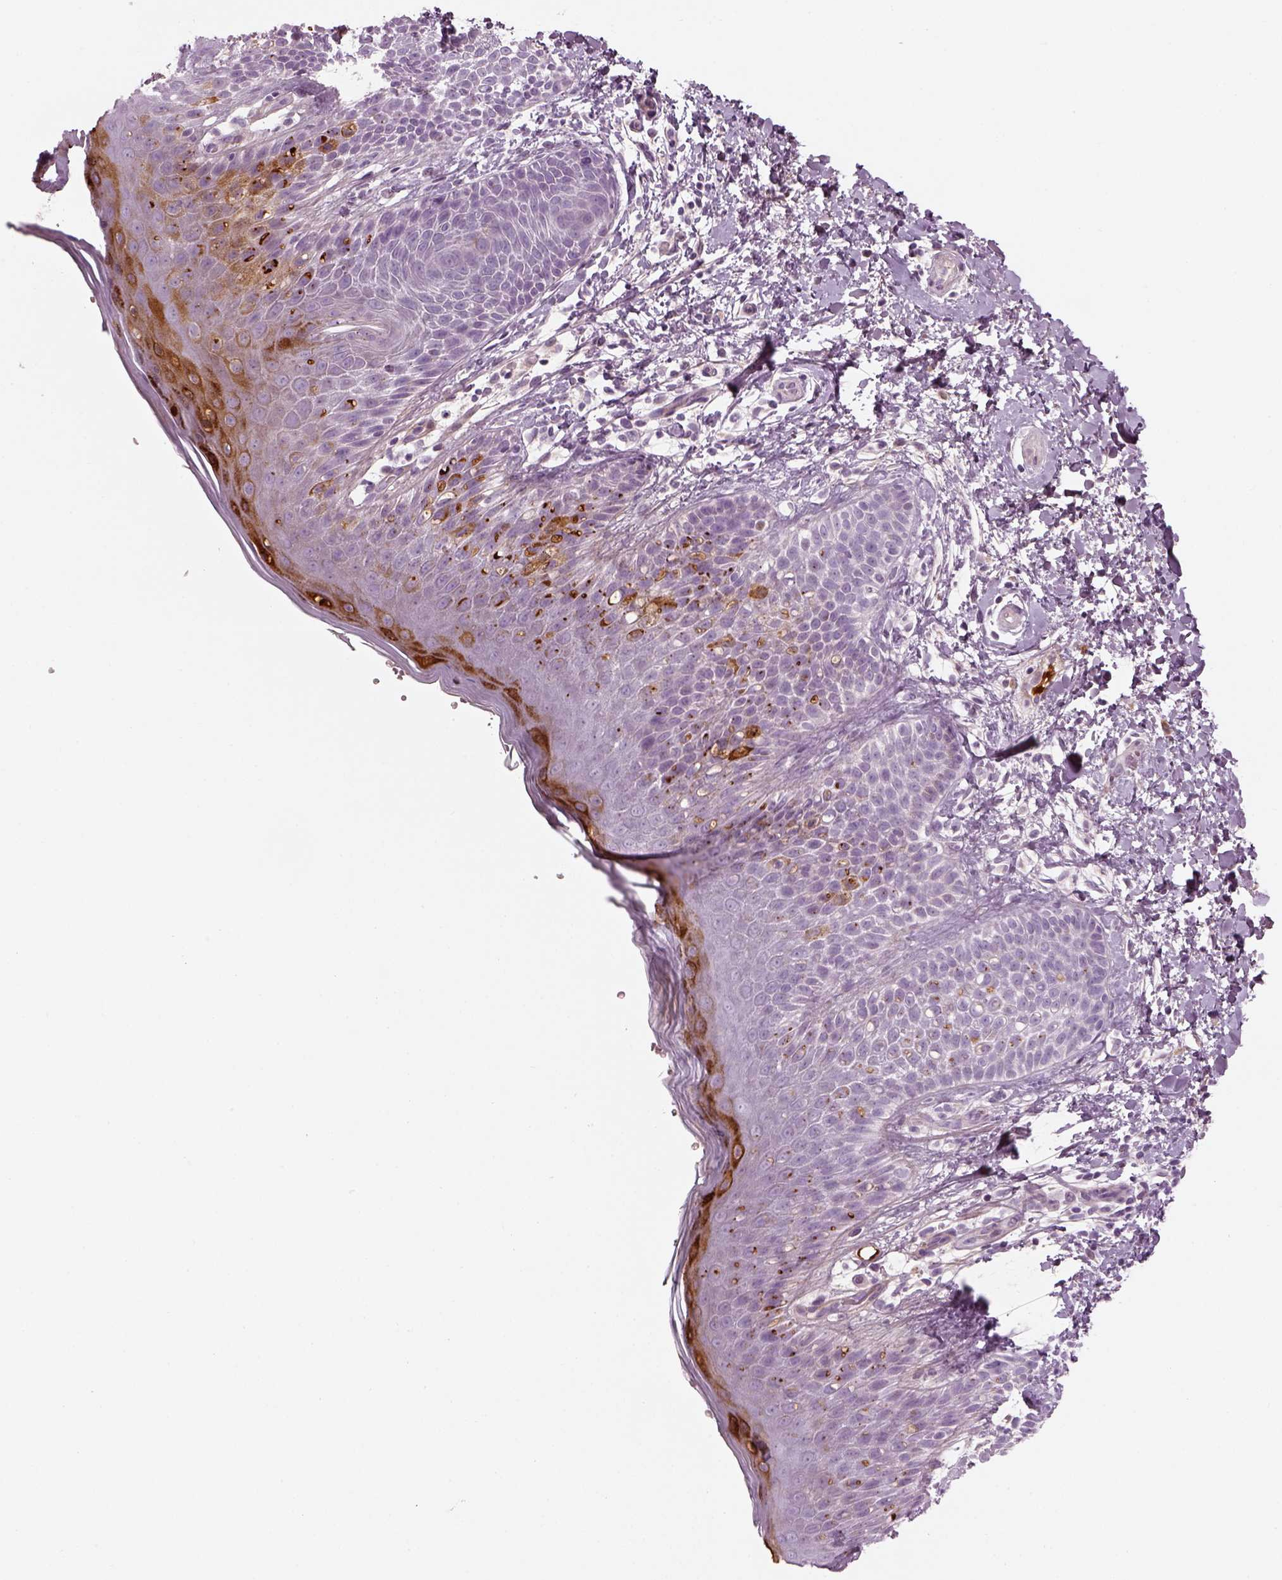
{"staining": {"intensity": "strong", "quantity": "<25%", "location": "cytoplasmic/membranous"}, "tissue": "skin", "cell_type": "Epidermal cells", "image_type": "normal", "snomed": [{"axis": "morphology", "description": "Normal tissue, NOS"}, {"axis": "topography", "description": "Anal"}], "caption": "This image exhibits immunohistochemistry staining of benign skin, with medium strong cytoplasmic/membranous expression in about <25% of epidermal cells.", "gene": "PABPC1L2A", "patient": {"sex": "male", "age": 36}}